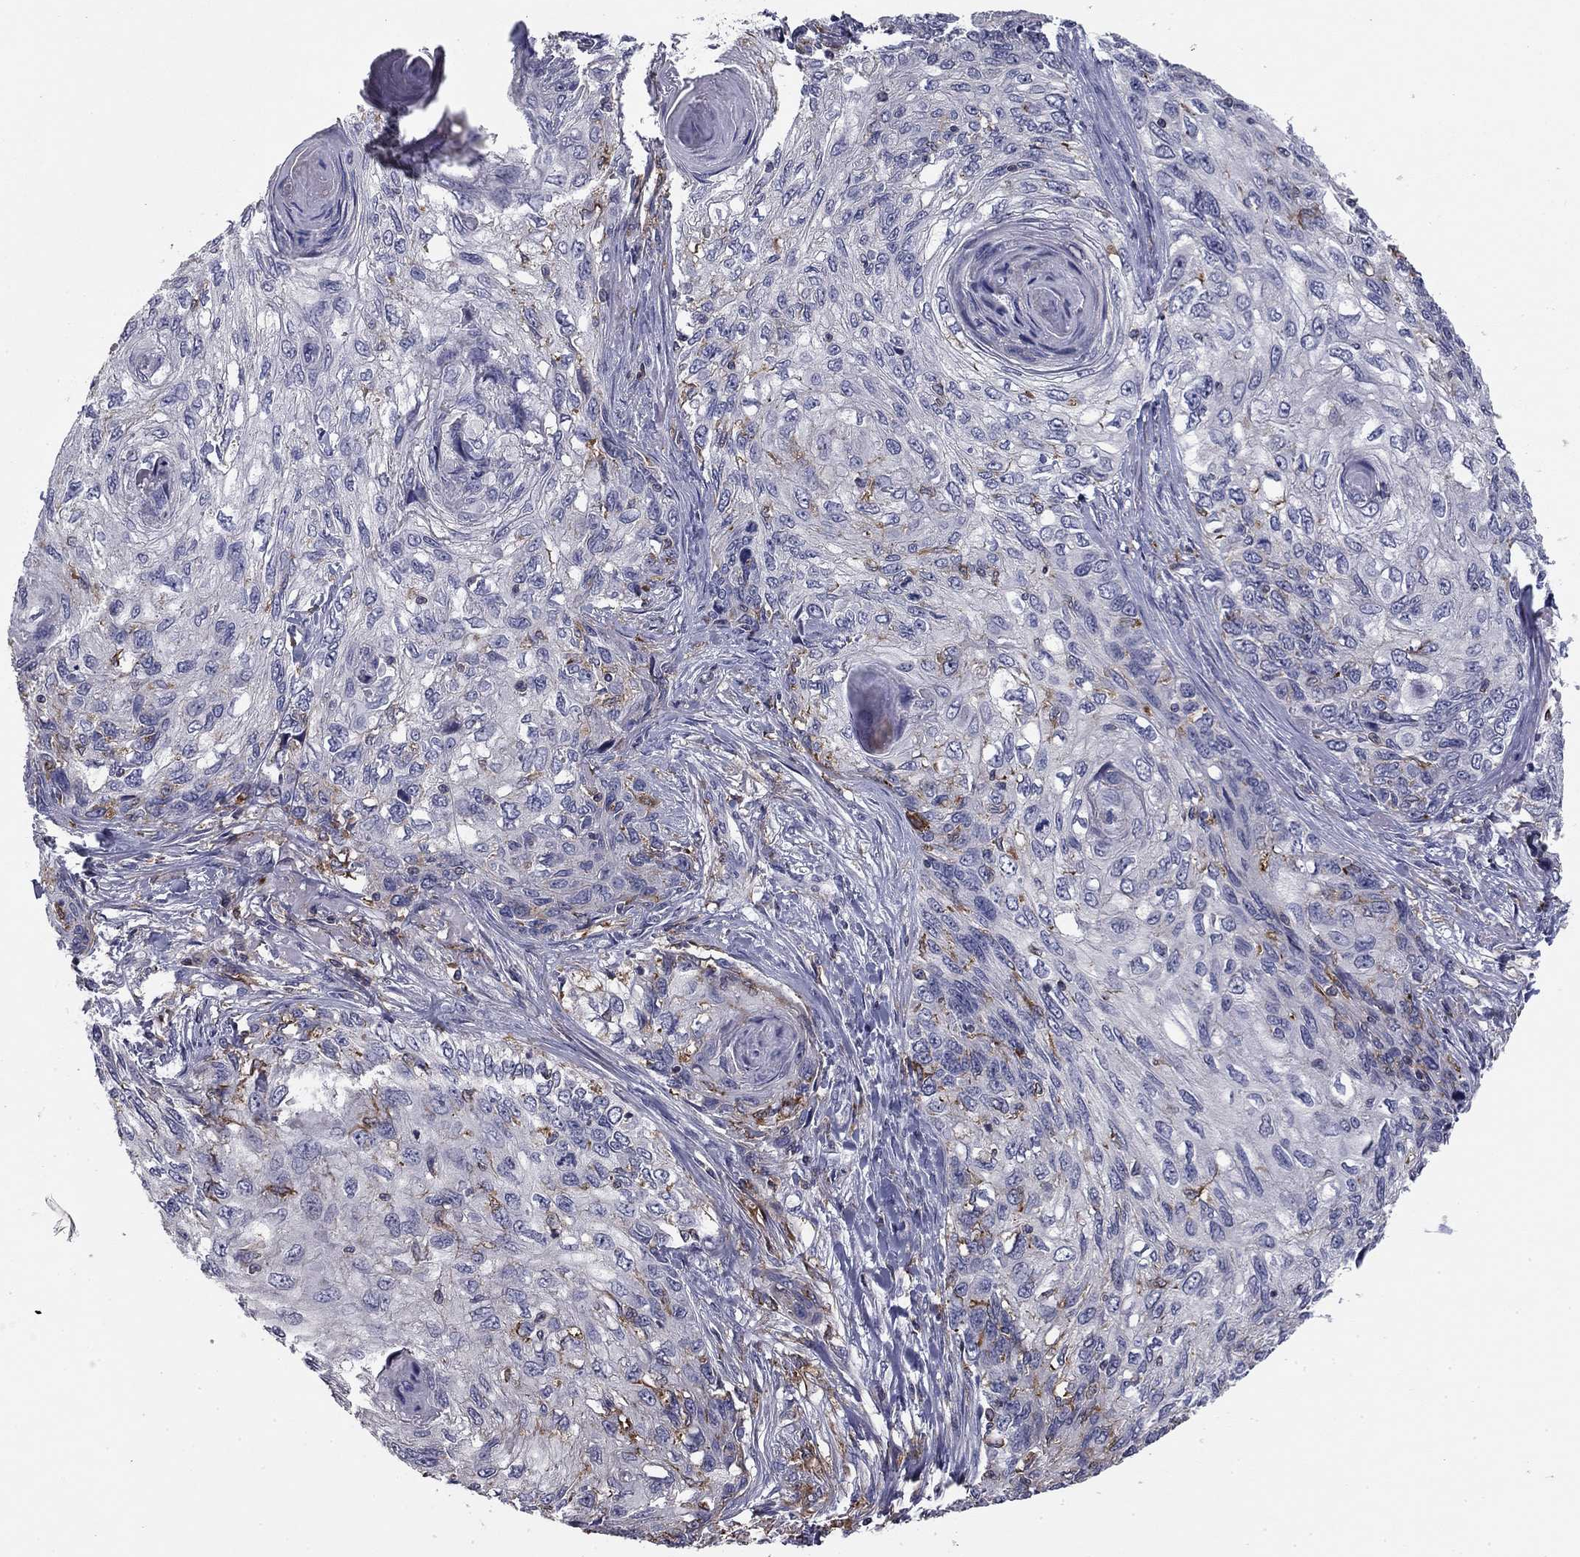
{"staining": {"intensity": "negative", "quantity": "none", "location": "none"}, "tissue": "skin cancer", "cell_type": "Tumor cells", "image_type": "cancer", "snomed": [{"axis": "morphology", "description": "Squamous cell carcinoma, NOS"}, {"axis": "topography", "description": "Skin"}], "caption": "Human skin cancer (squamous cell carcinoma) stained for a protein using immunohistochemistry displays no staining in tumor cells.", "gene": "PLCB2", "patient": {"sex": "male", "age": 92}}